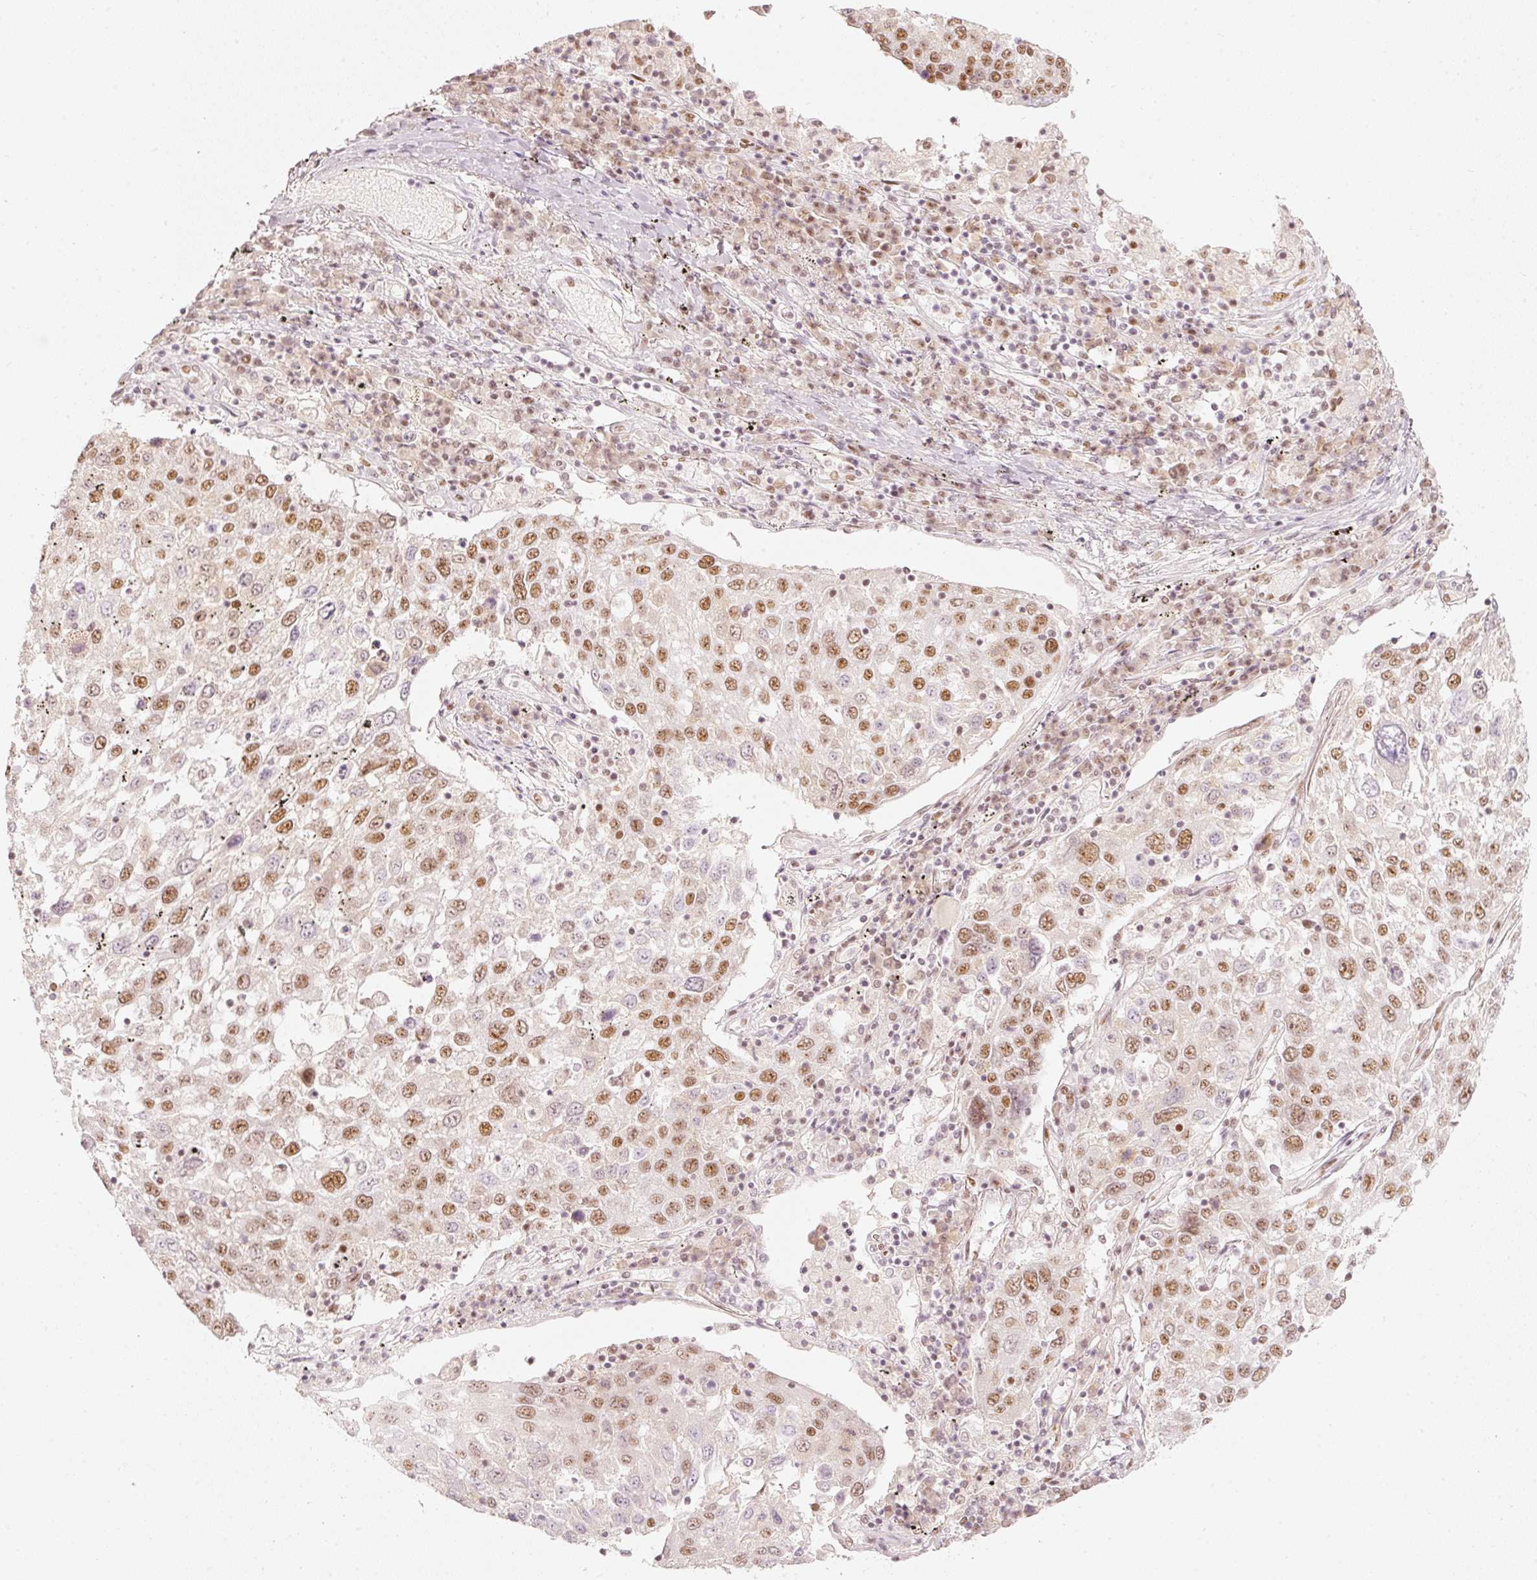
{"staining": {"intensity": "moderate", "quantity": "25%-75%", "location": "nuclear"}, "tissue": "lung cancer", "cell_type": "Tumor cells", "image_type": "cancer", "snomed": [{"axis": "morphology", "description": "Squamous cell carcinoma, NOS"}, {"axis": "topography", "description": "Lung"}], "caption": "Lung squamous cell carcinoma tissue exhibits moderate nuclear positivity in about 25%-75% of tumor cells The staining is performed using DAB (3,3'-diaminobenzidine) brown chromogen to label protein expression. The nuclei are counter-stained blue using hematoxylin.", "gene": "PPP1R10", "patient": {"sex": "male", "age": 65}}